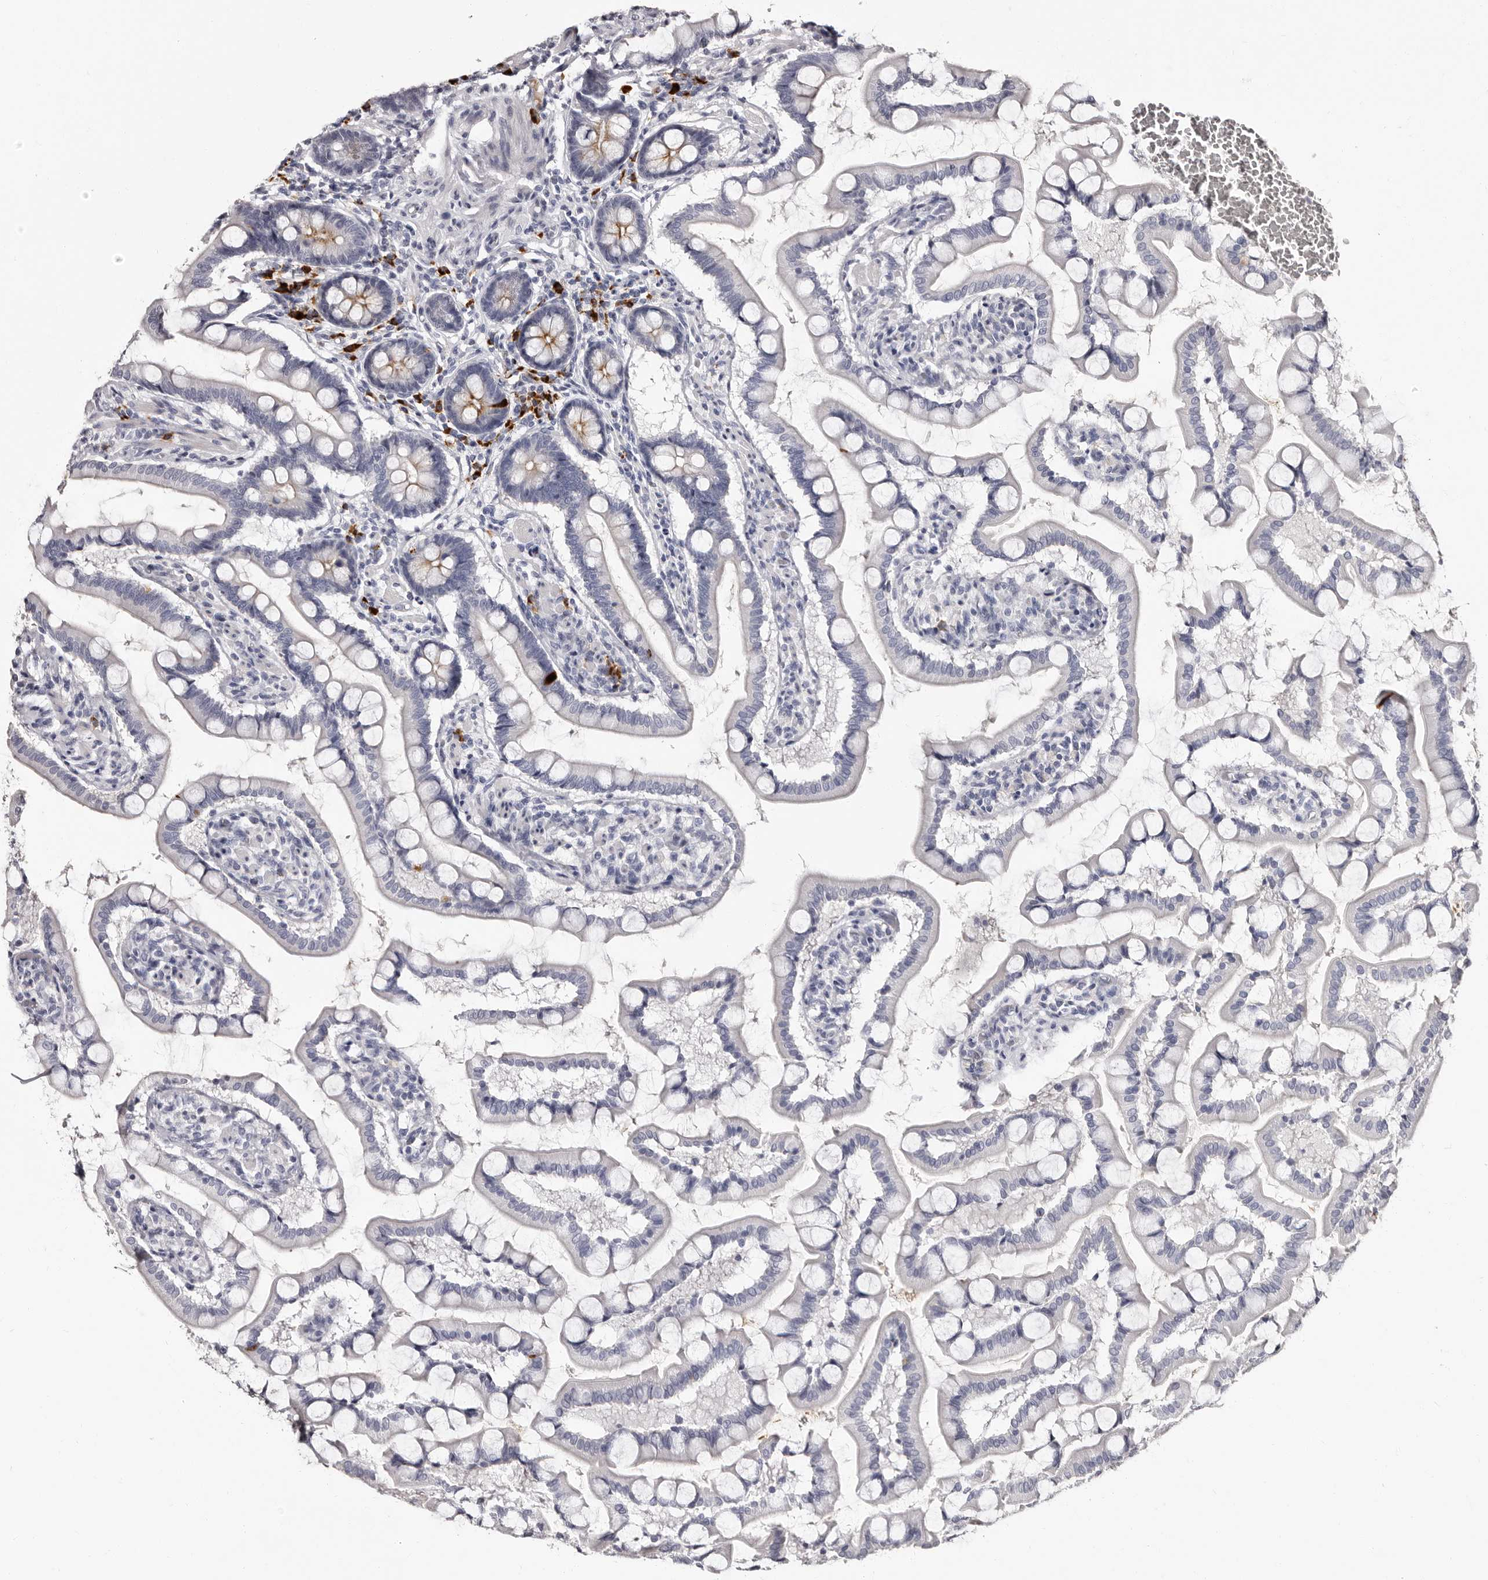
{"staining": {"intensity": "weak", "quantity": "<25%", "location": "cytoplasmic/membranous"}, "tissue": "small intestine", "cell_type": "Glandular cells", "image_type": "normal", "snomed": [{"axis": "morphology", "description": "Normal tissue, NOS"}, {"axis": "topography", "description": "Small intestine"}], "caption": "IHC of normal small intestine reveals no positivity in glandular cells. (Immunohistochemistry, brightfield microscopy, high magnification).", "gene": "TBC1D22B", "patient": {"sex": "male", "age": 41}}